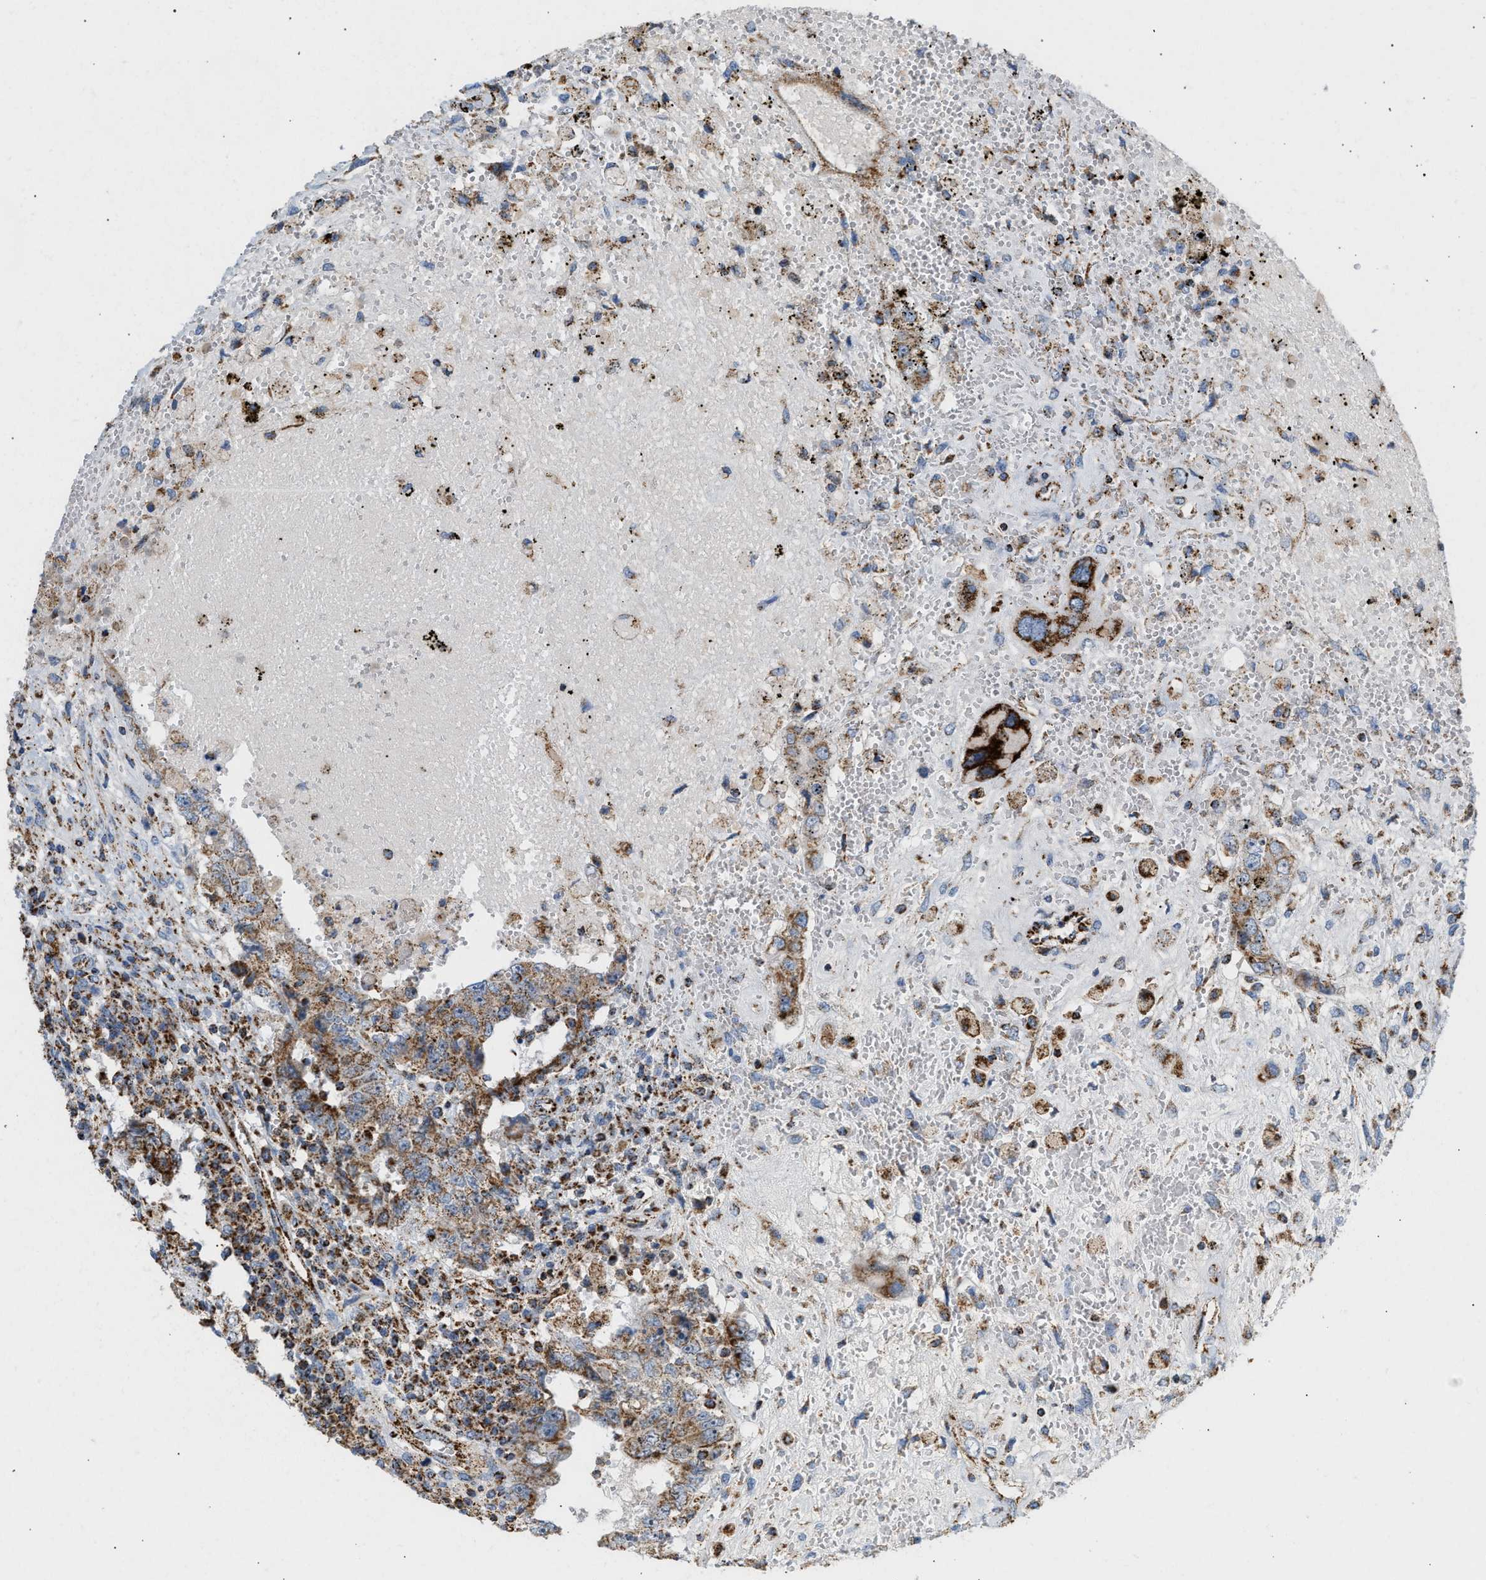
{"staining": {"intensity": "moderate", "quantity": ">75%", "location": "cytoplasmic/membranous"}, "tissue": "testis cancer", "cell_type": "Tumor cells", "image_type": "cancer", "snomed": [{"axis": "morphology", "description": "Carcinoma, Embryonal, NOS"}, {"axis": "topography", "description": "Testis"}], "caption": "A medium amount of moderate cytoplasmic/membranous expression is identified in about >75% of tumor cells in testis cancer (embryonal carcinoma) tissue.", "gene": "OGDH", "patient": {"sex": "male", "age": 26}}